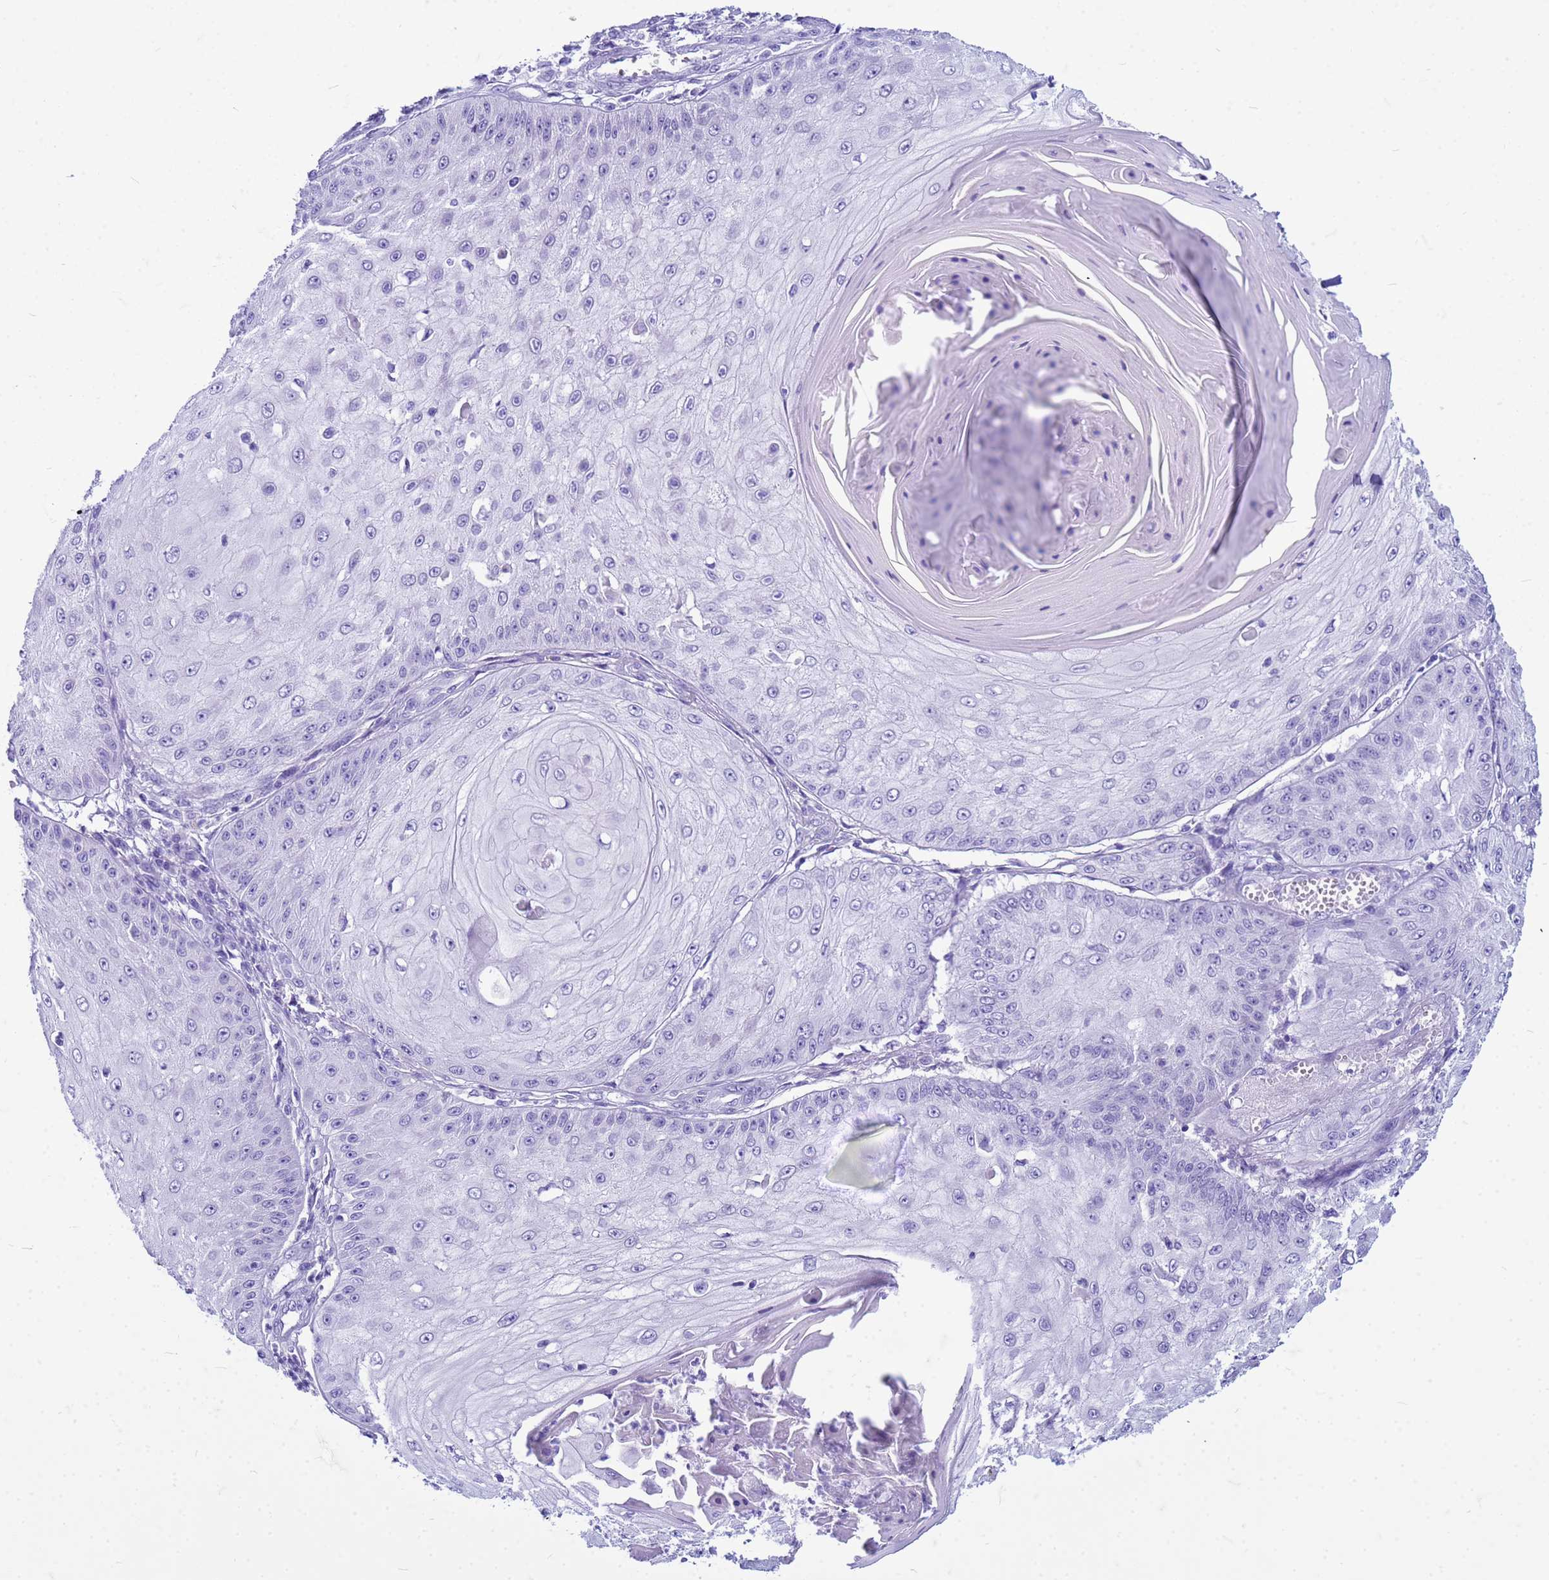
{"staining": {"intensity": "negative", "quantity": "none", "location": "none"}, "tissue": "skin cancer", "cell_type": "Tumor cells", "image_type": "cancer", "snomed": [{"axis": "morphology", "description": "Squamous cell carcinoma, NOS"}, {"axis": "topography", "description": "Skin"}], "caption": "This is an IHC histopathology image of skin squamous cell carcinoma. There is no expression in tumor cells.", "gene": "CFAP100", "patient": {"sex": "male", "age": 70}}